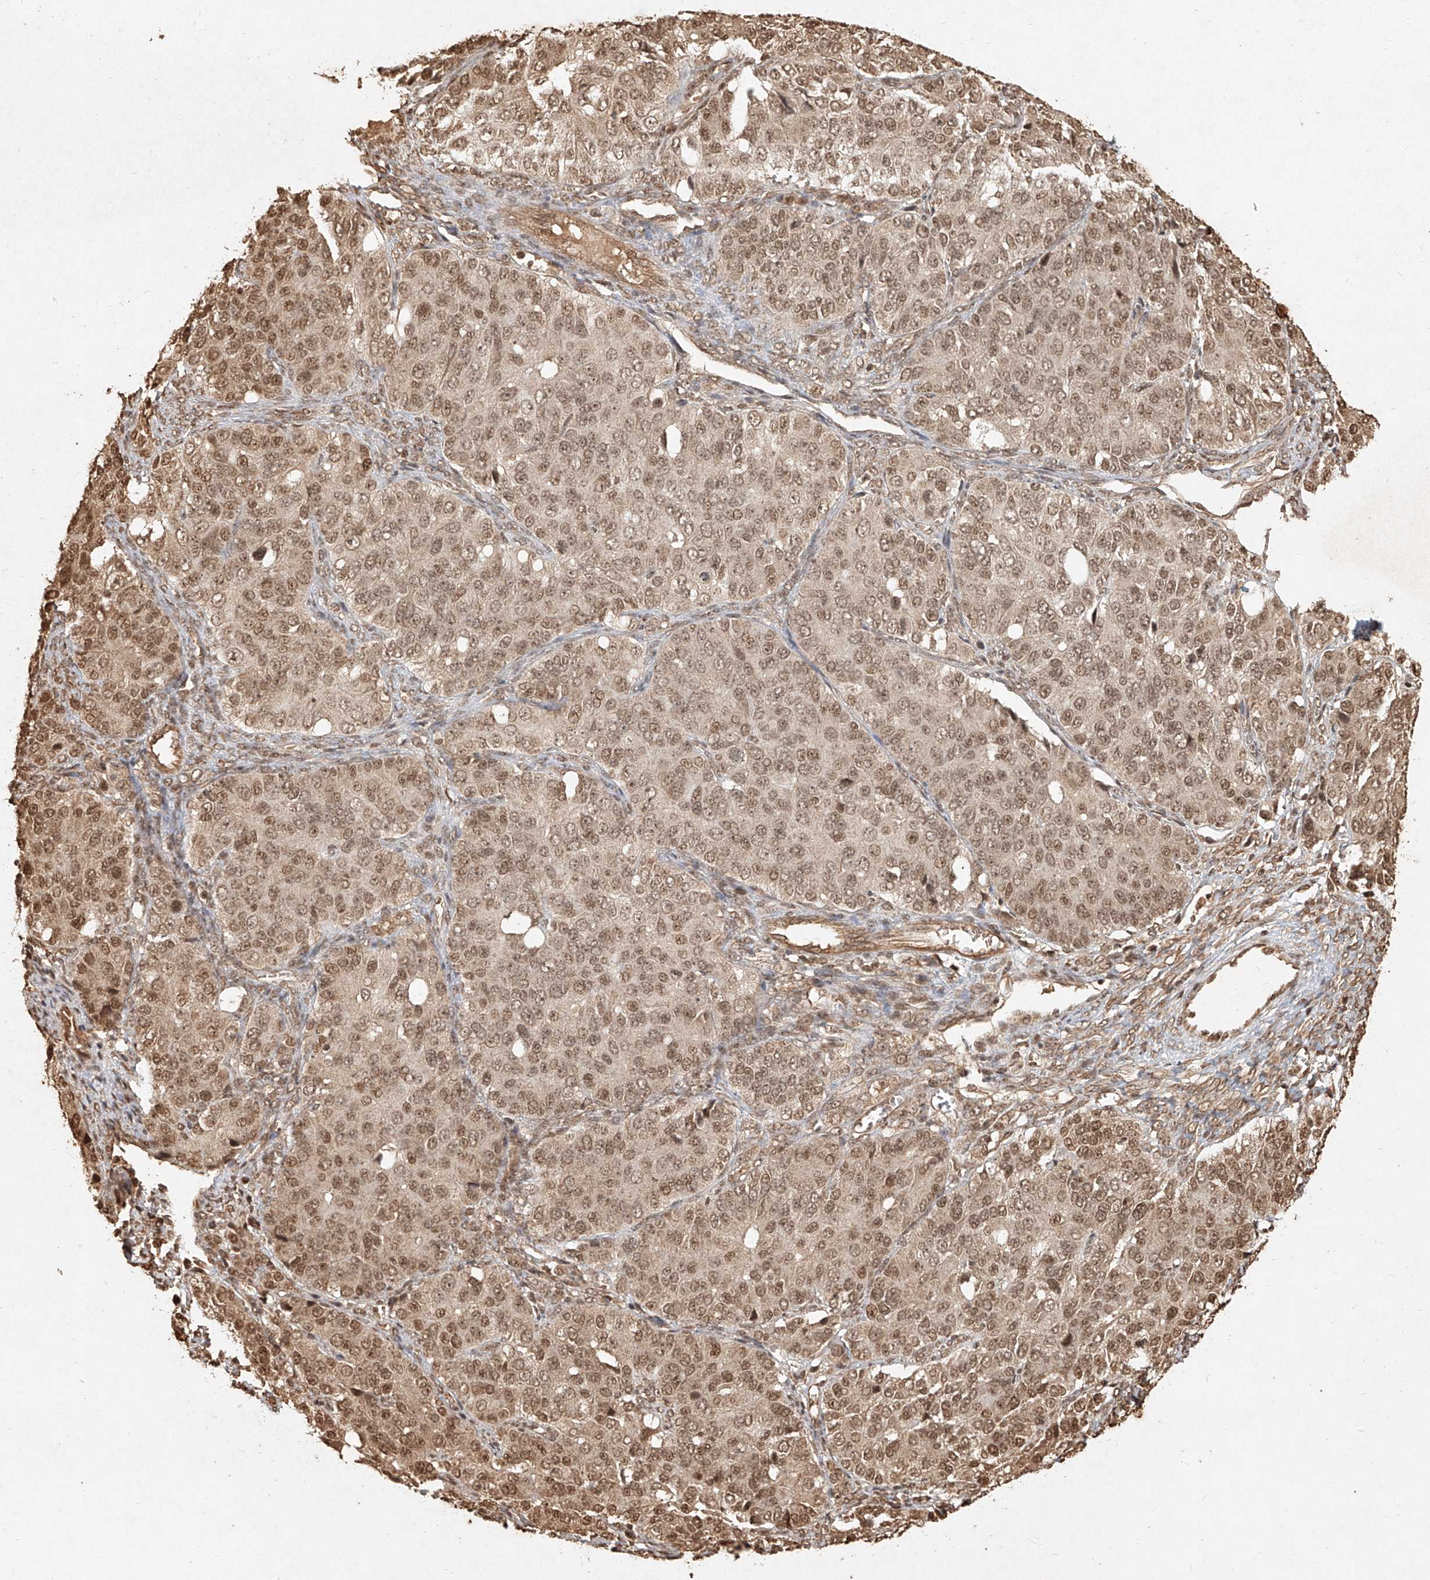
{"staining": {"intensity": "moderate", "quantity": ">75%", "location": "nuclear"}, "tissue": "ovarian cancer", "cell_type": "Tumor cells", "image_type": "cancer", "snomed": [{"axis": "morphology", "description": "Carcinoma, endometroid"}, {"axis": "topography", "description": "Ovary"}], "caption": "Moderate nuclear positivity for a protein is identified in about >75% of tumor cells of ovarian cancer (endometroid carcinoma) using immunohistochemistry (IHC).", "gene": "UBE2K", "patient": {"sex": "female", "age": 51}}